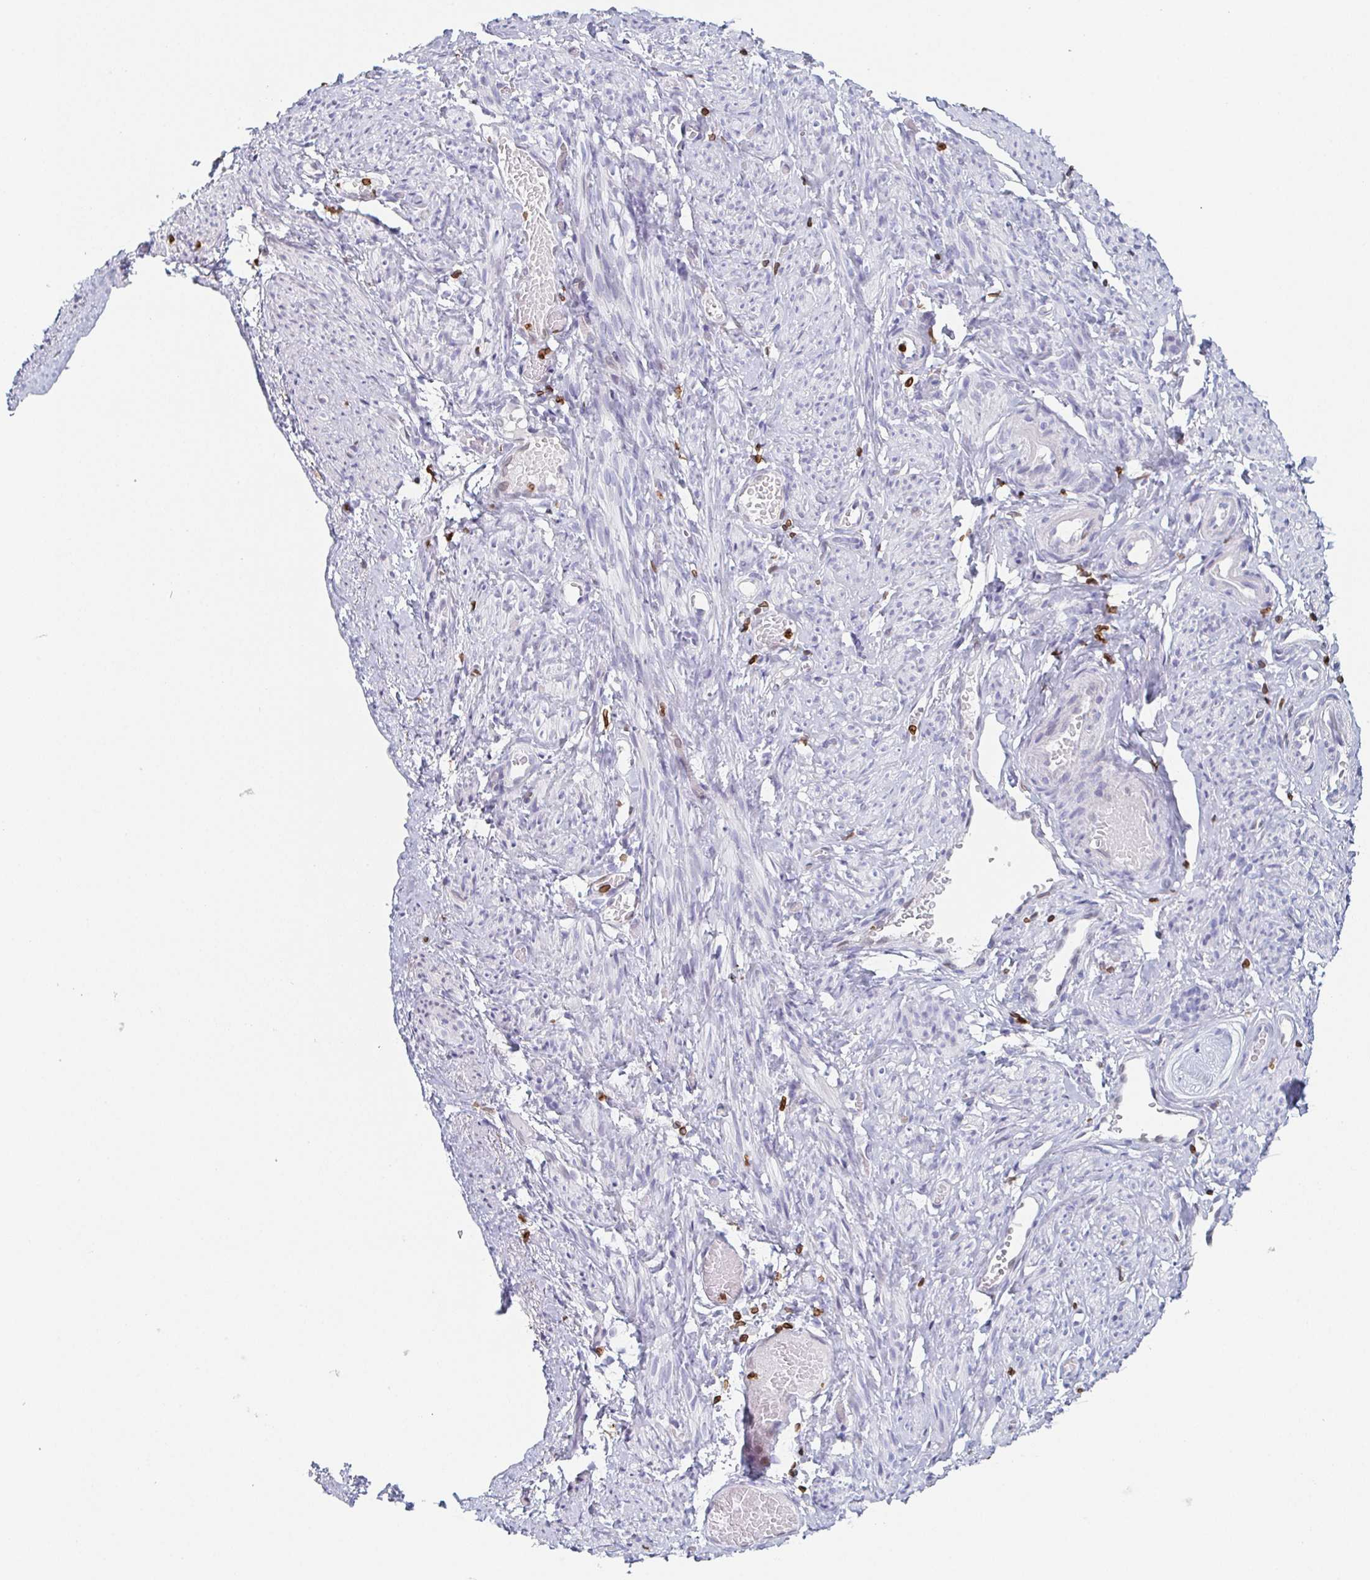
{"staining": {"intensity": "negative", "quantity": "none", "location": "none"}, "tissue": "smooth muscle", "cell_type": "Smooth muscle cells", "image_type": "normal", "snomed": [{"axis": "morphology", "description": "Normal tissue, NOS"}, {"axis": "topography", "description": "Smooth muscle"}], "caption": "Image shows no protein staining in smooth muscle cells of normal smooth muscle.", "gene": "BTBD7", "patient": {"sex": "female", "age": 65}}